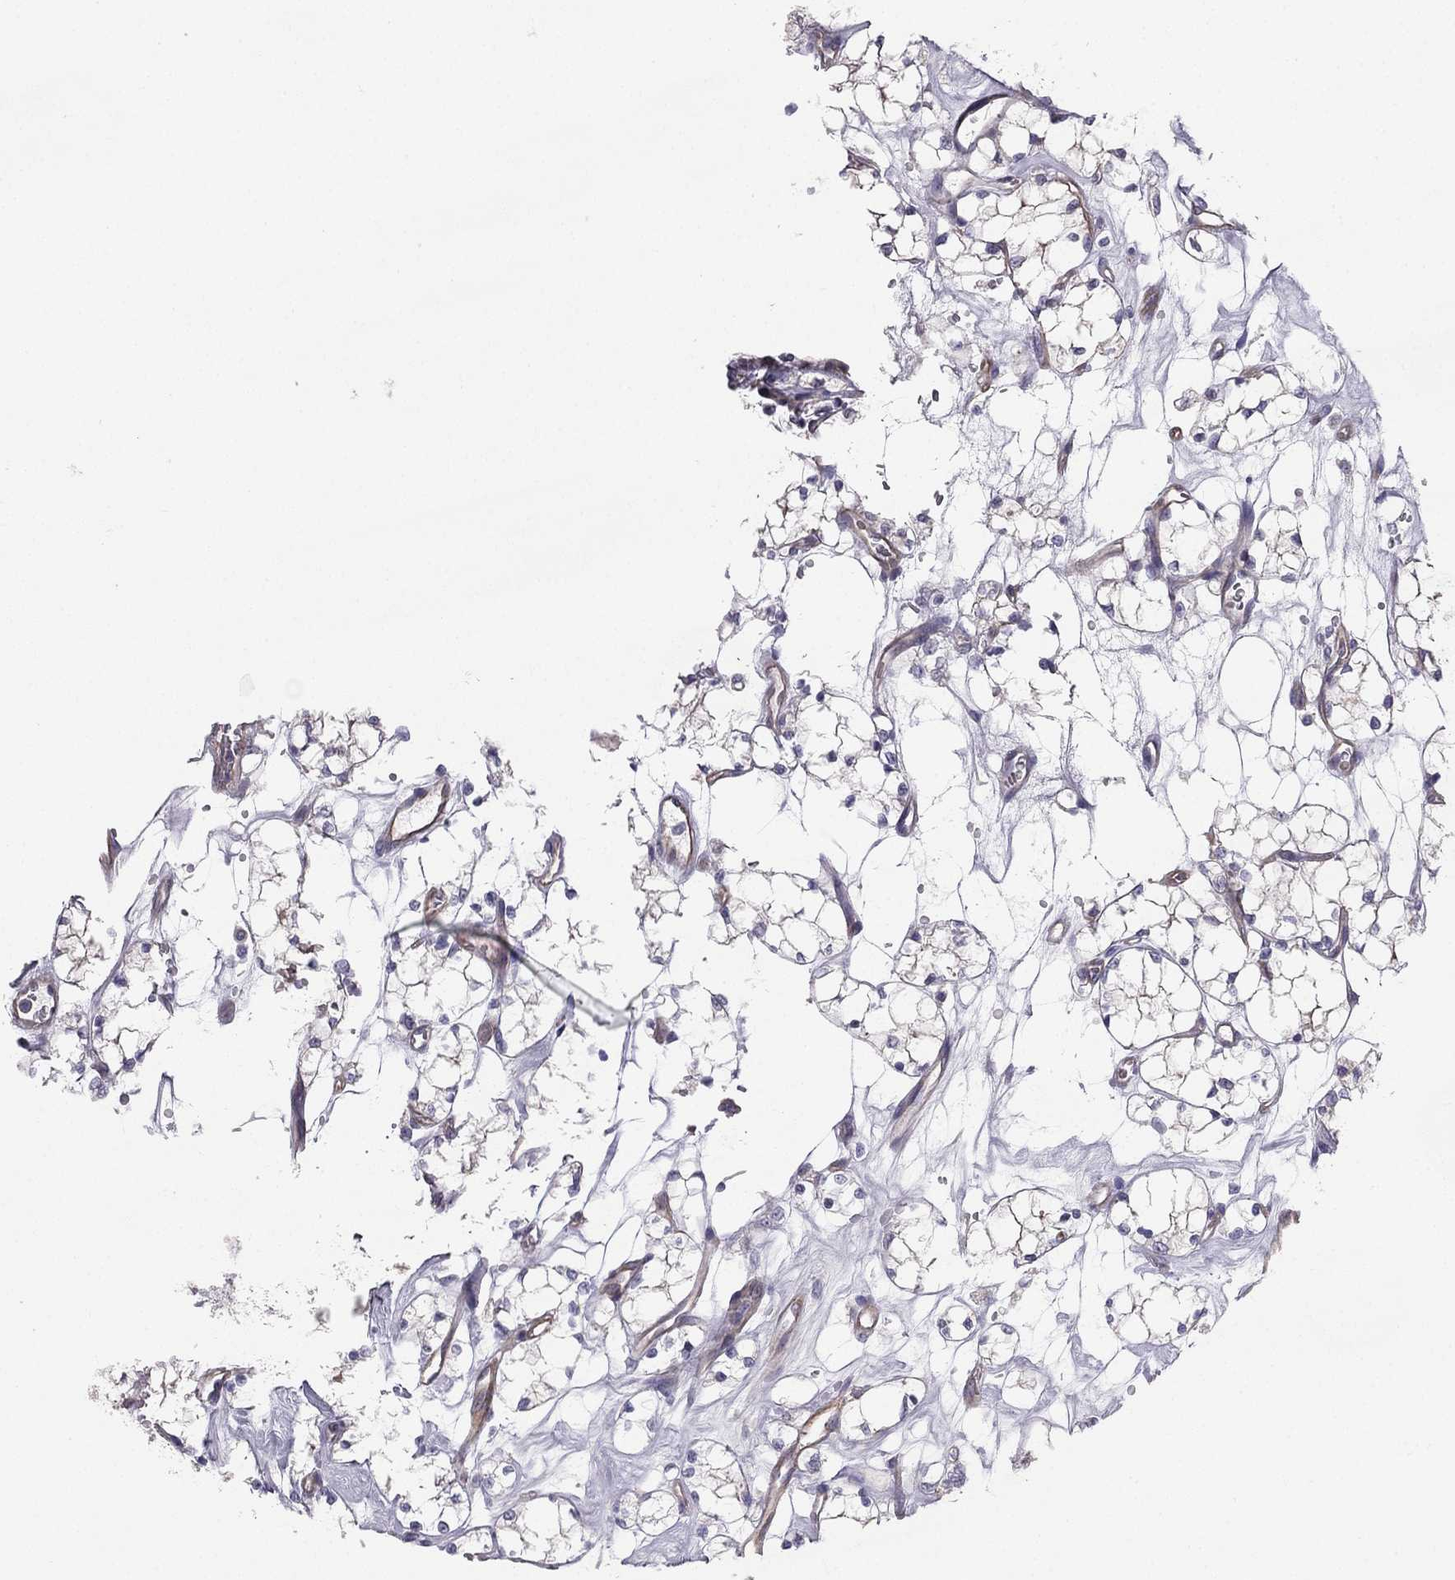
{"staining": {"intensity": "negative", "quantity": "none", "location": "none"}, "tissue": "renal cancer", "cell_type": "Tumor cells", "image_type": "cancer", "snomed": [{"axis": "morphology", "description": "Adenocarcinoma, NOS"}, {"axis": "topography", "description": "Kidney"}], "caption": "Human renal cancer stained for a protein using immunohistochemistry exhibits no positivity in tumor cells.", "gene": "ENOX1", "patient": {"sex": "female", "age": 69}}